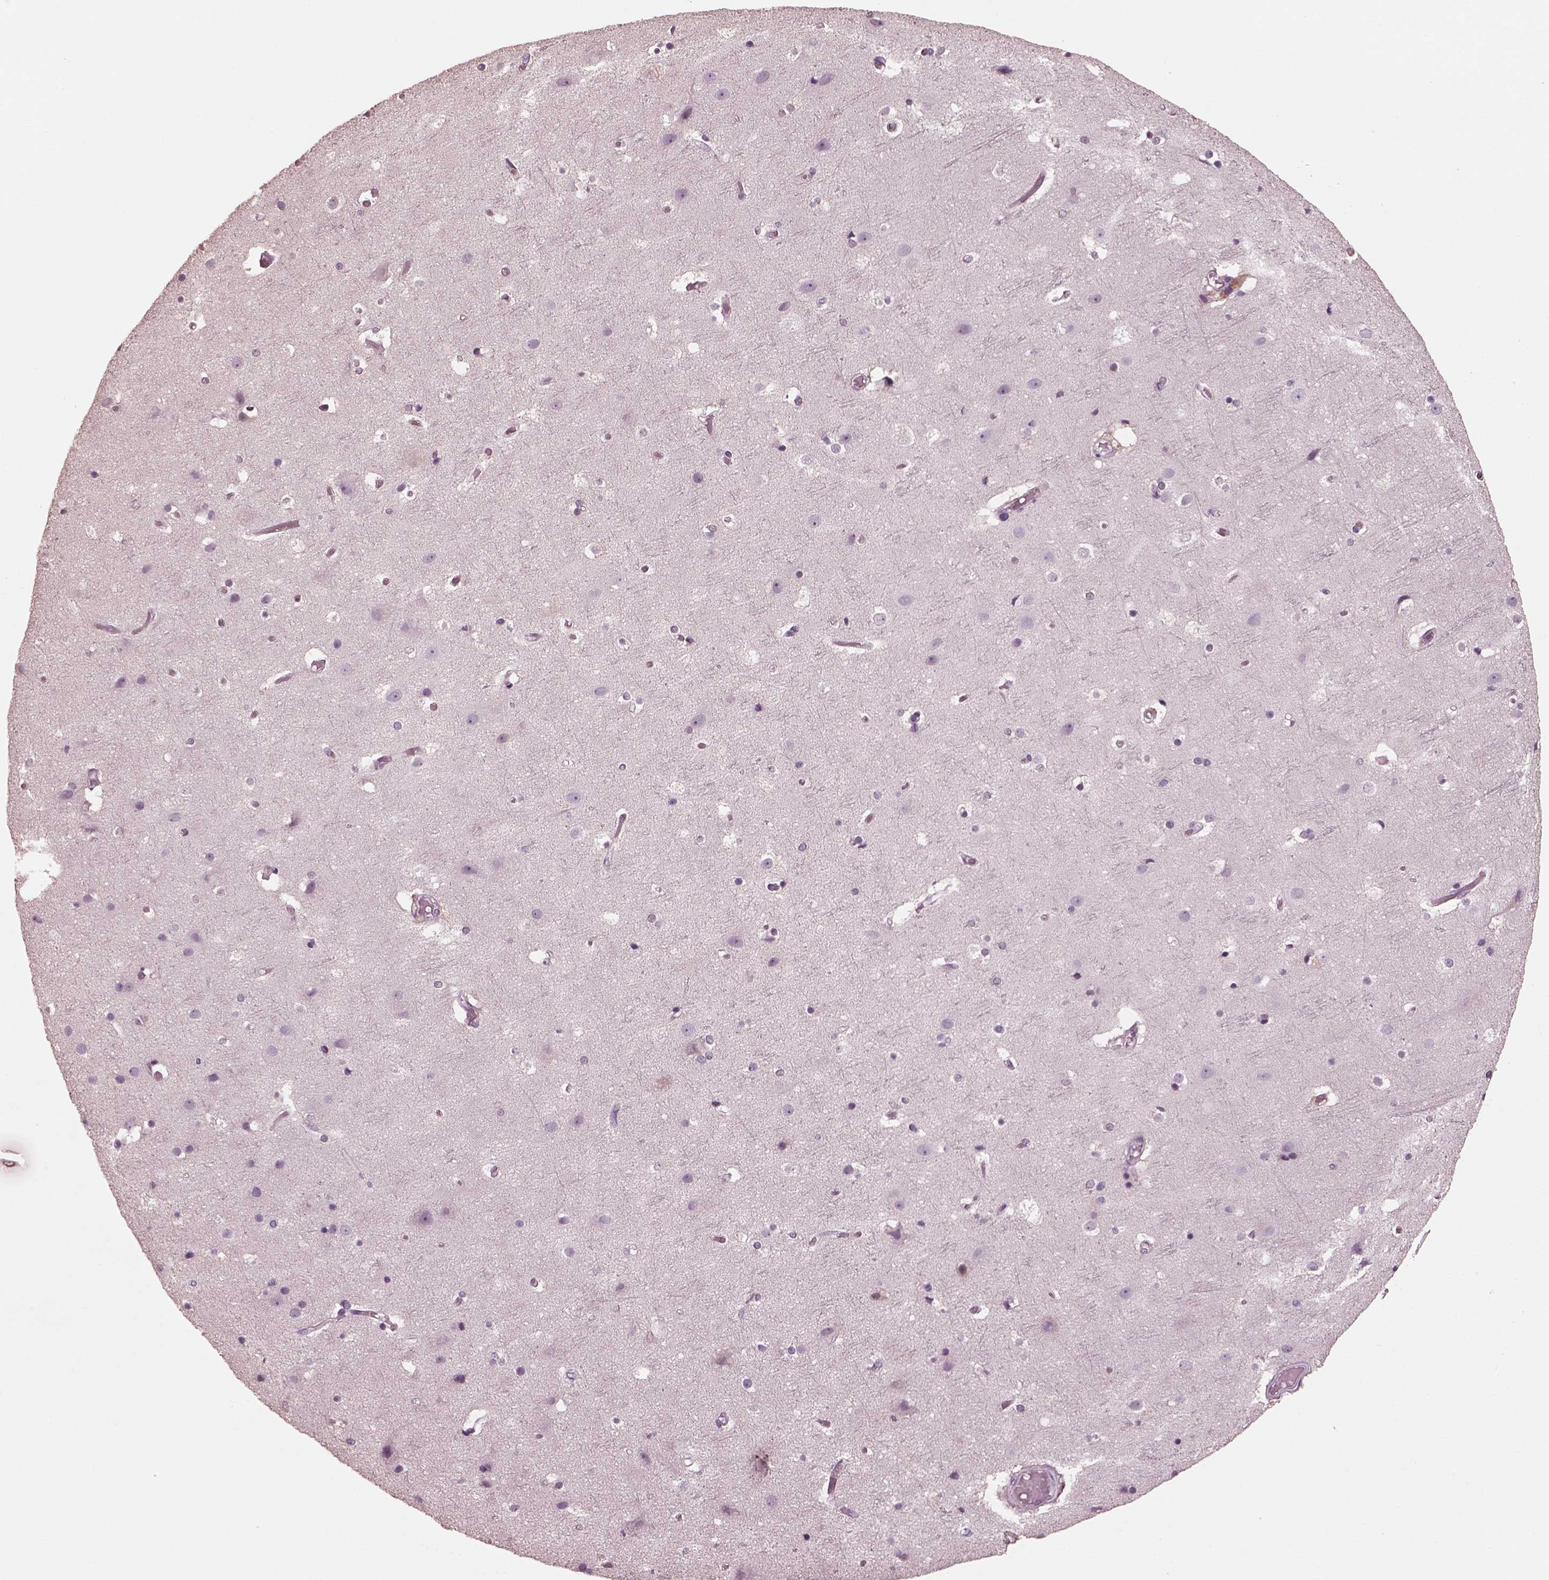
{"staining": {"intensity": "negative", "quantity": "none", "location": "none"}, "tissue": "cerebral cortex", "cell_type": "Endothelial cells", "image_type": "normal", "snomed": [{"axis": "morphology", "description": "Normal tissue, NOS"}, {"axis": "topography", "description": "Cerebral cortex"}], "caption": "The photomicrograph exhibits no significant expression in endothelial cells of cerebral cortex. Brightfield microscopy of immunohistochemistry stained with DAB (3,3'-diaminobenzidine) (brown) and hematoxylin (blue), captured at high magnification.", "gene": "TSKS", "patient": {"sex": "female", "age": 52}}